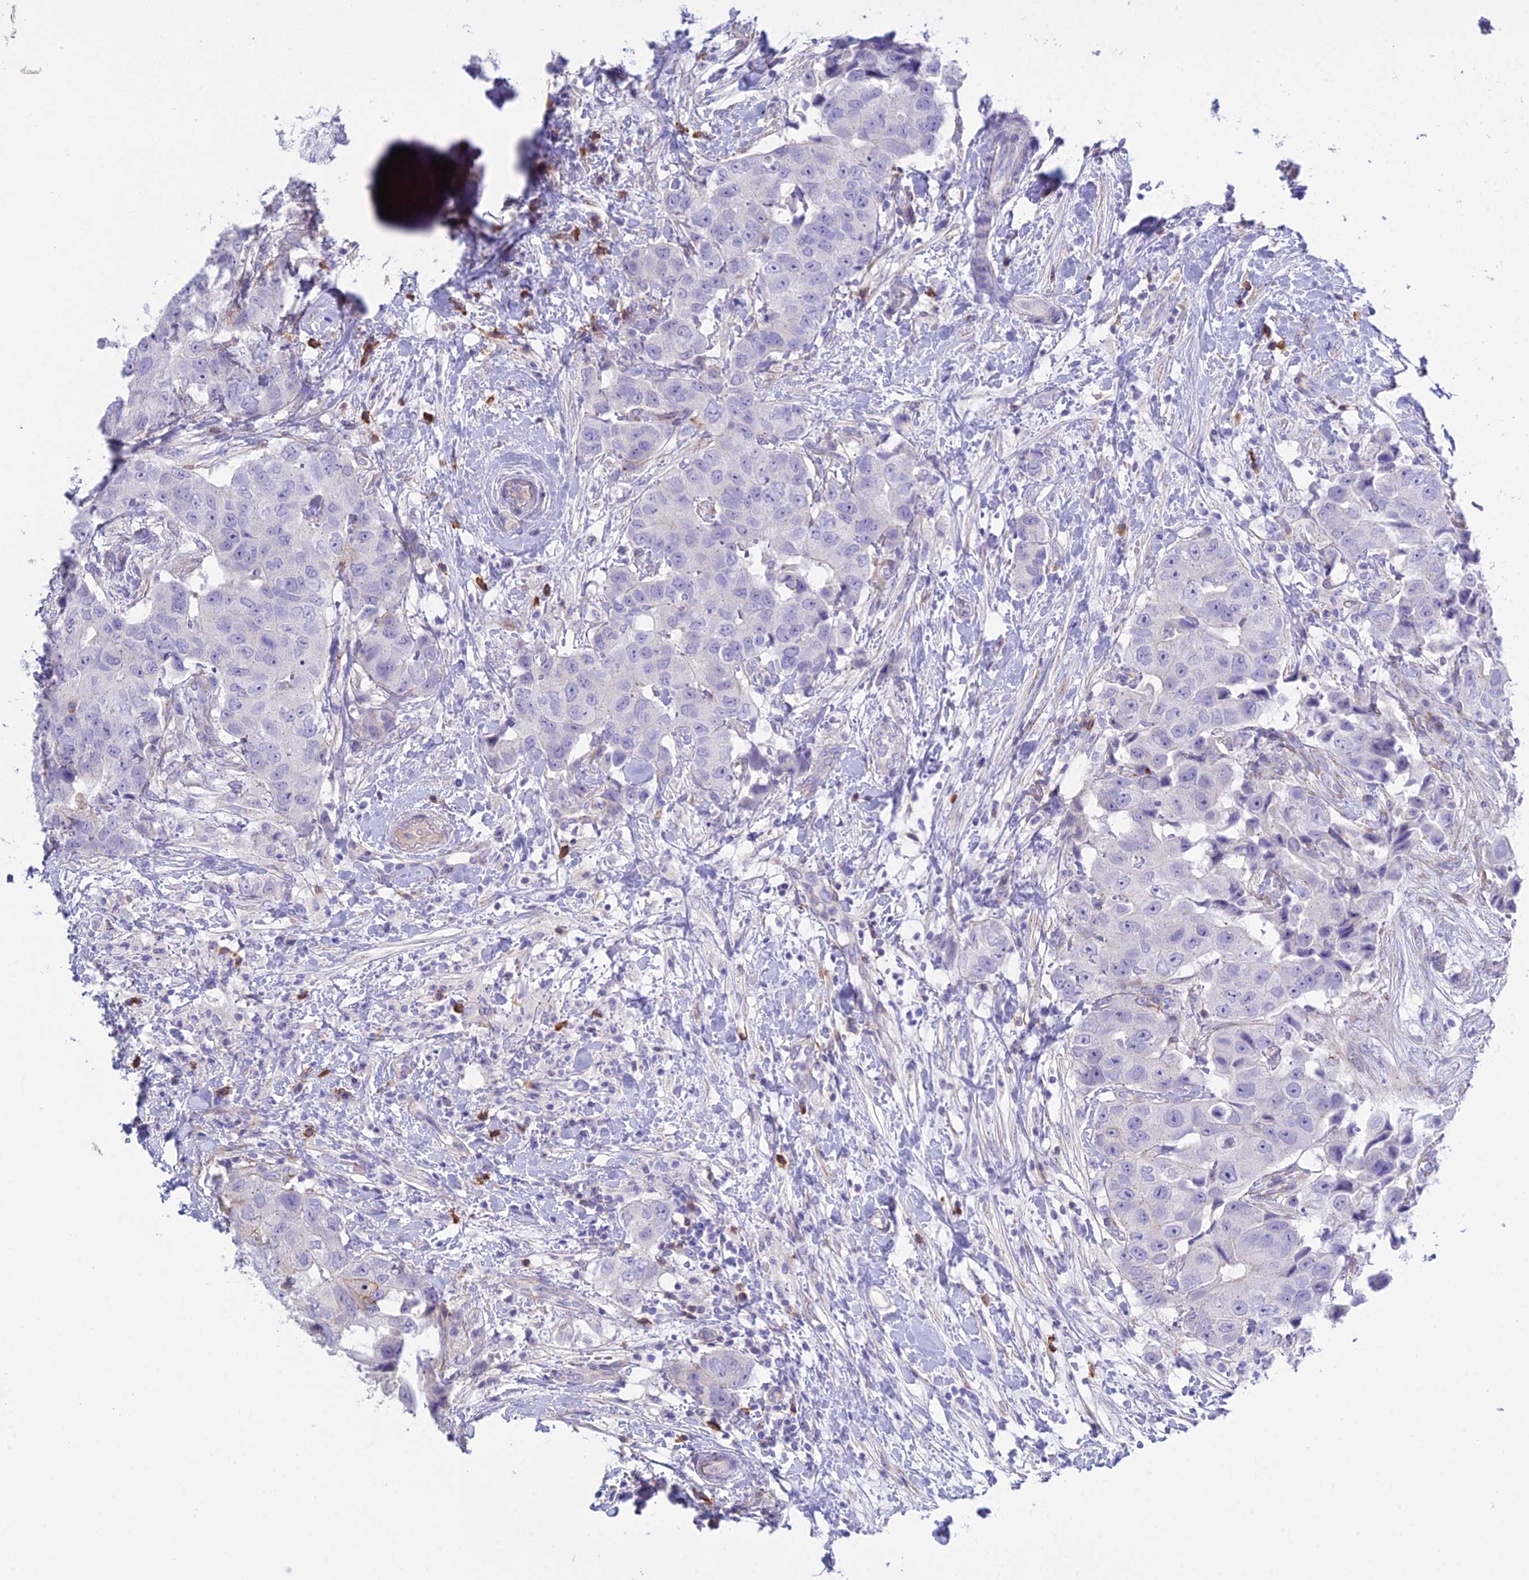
{"staining": {"intensity": "negative", "quantity": "none", "location": "none"}, "tissue": "breast cancer", "cell_type": "Tumor cells", "image_type": "cancer", "snomed": [{"axis": "morphology", "description": "Normal tissue, NOS"}, {"axis": "morphology", "description": "Duct carcinoma"}, {"axis": "topography", "description": "Breast"}], "caption": "Immunohistochemistry photomicrograph of neoplastic tissue: human breast cancer stained with DAB reveals no significant protein staining in tumor cells.", "gene": "OR1Q1", "patient": {"sex": "female", "age": 62}}